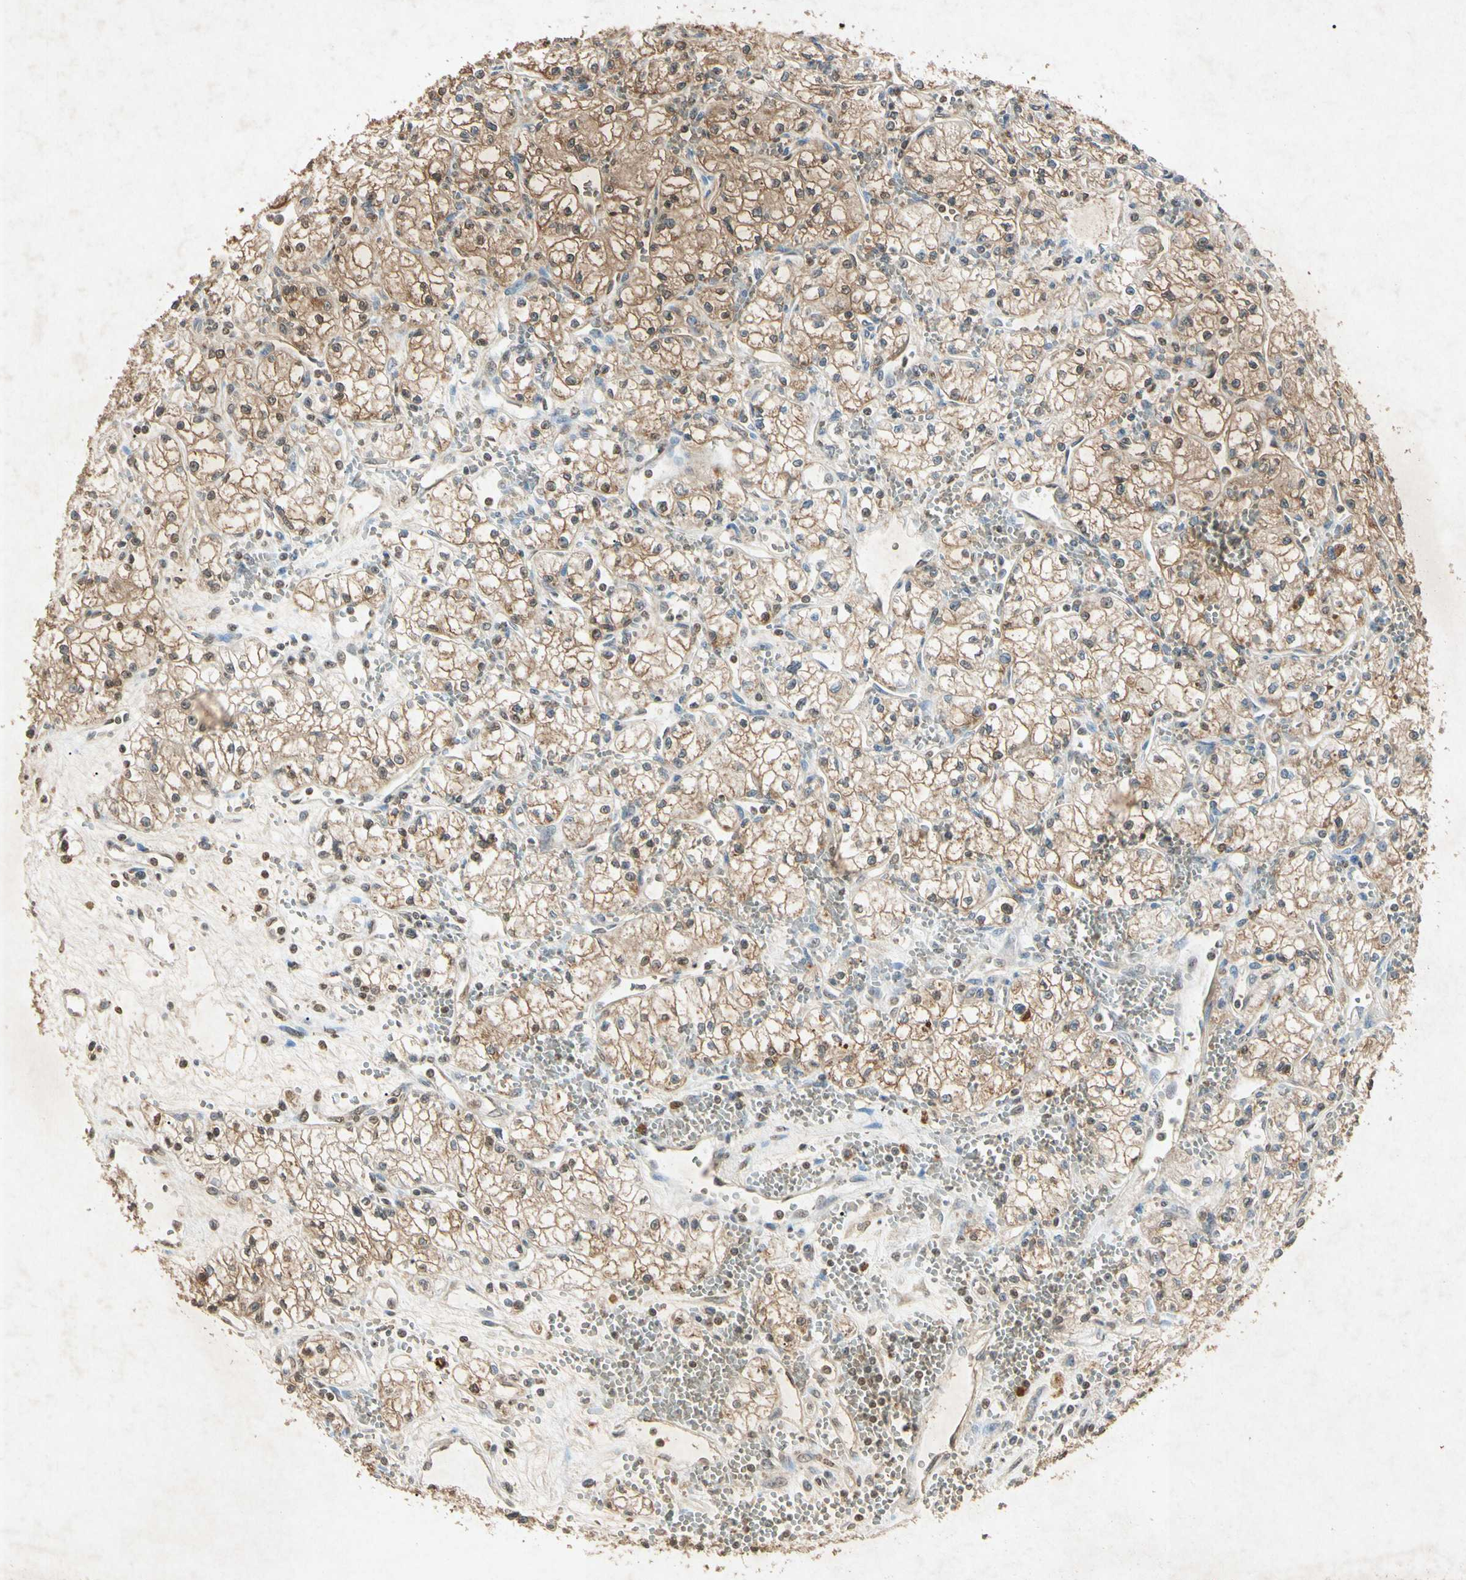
{"staining": {"intensity": "moderate", "quantity": ">75%", "location": "cytoplasmic/membranous"}, "tissue": "renal cancer", "cell_type": "Tumor cells", "image_type": "cancer", "snomed": [{"axis": "morphology", "description": "Normal tissue, NOS"}, {"axis": "morphology", "description": "Adenocarcinoma, NOS"}, {"axis": "topography", "description": "Kidney"}], "caption": "A brown stain highlights moderate cytoplasmic/membranous positivity of a protein in renal cancer (adenocarcinoma) tumor cells. (IHC, brightfield microscopy, high magnification).", "gene": "MSRB1", "patient": {"sex": "male", "age": 59}}